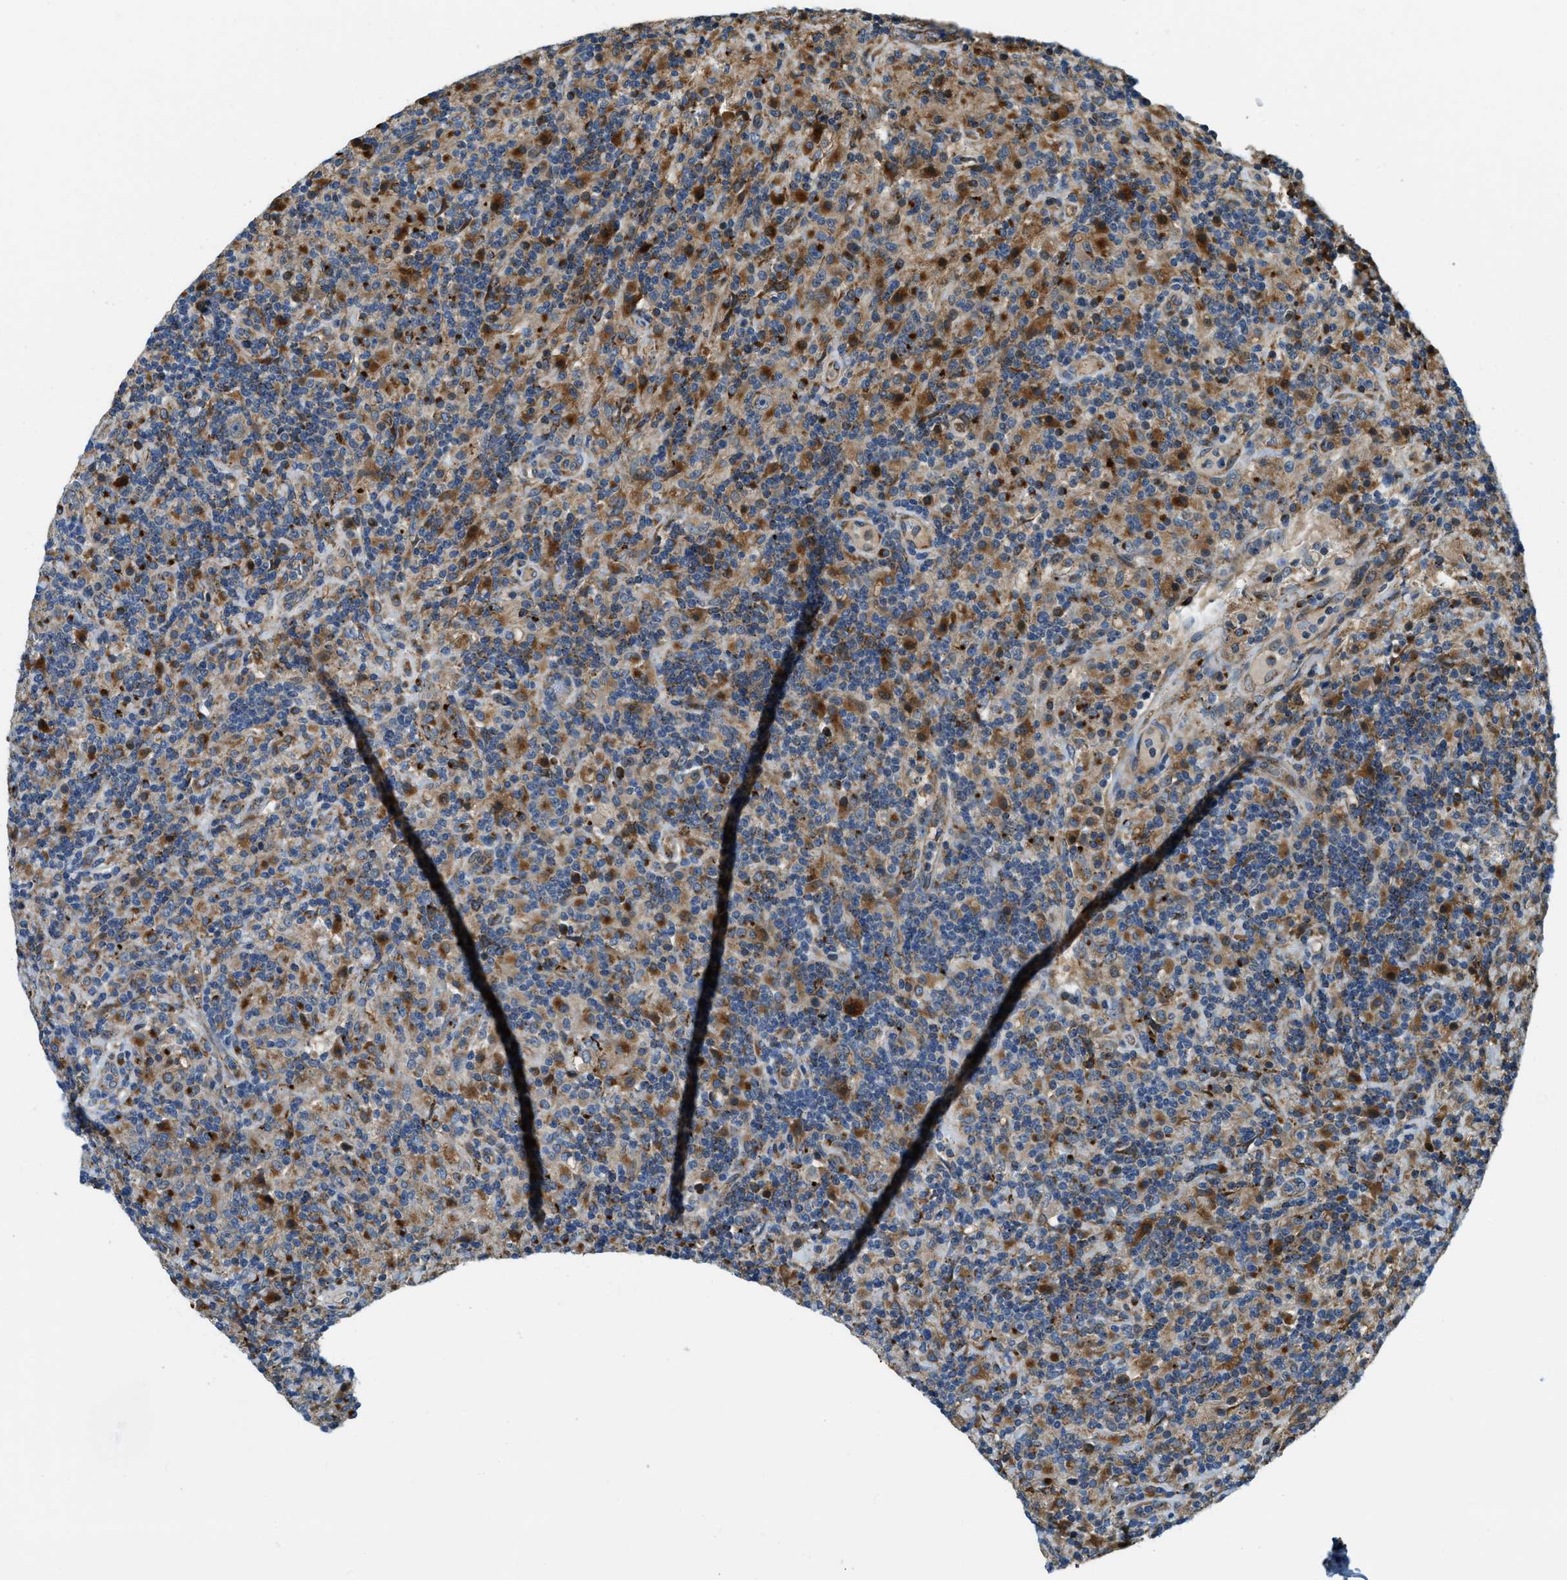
{"staining": {"intensity": "moderate", "quantity": ">75%", "location": "cytoplasmic/membranous"}, "tissue": "lymphoma", "cell_type": "Tumor cells", "image_type": "cancer", "snomed": [{"axis": "morphology", "description": "Hodgkin's disease, NOS"}, {"axis": "topography", "description": "Lymph node"}], "caption": "High-power microscopy captured an IHC micrograph of Hodgkin's disease, revealing moderate cytoplasmic/membranous positivity in about >75% of tumor cells.", "gene": "STARD3NL", "patient": {"sex": "male", "age": 70}}